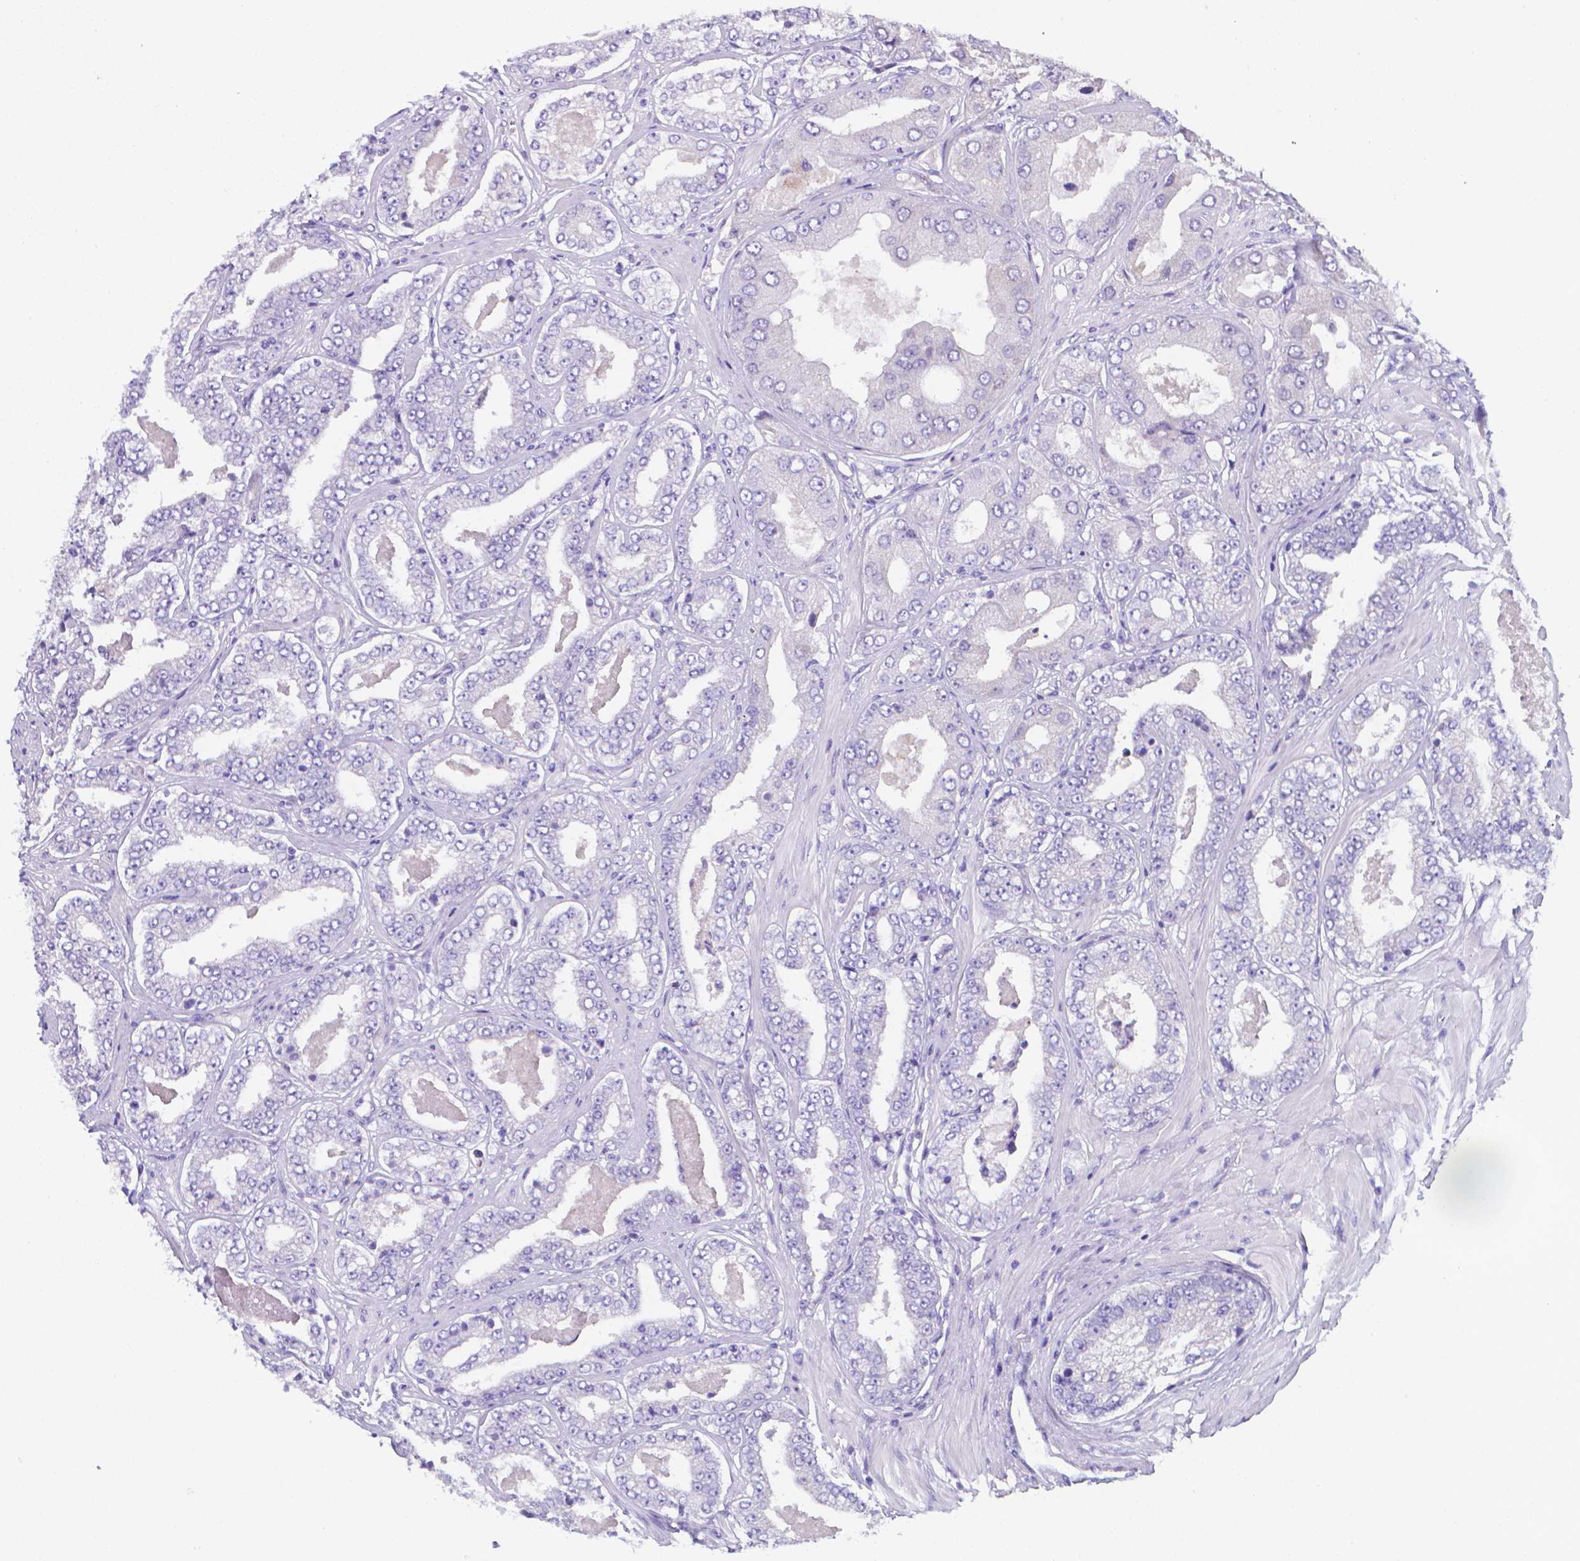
{"staining": {"intensity": "negative", "quantity": "none", "location": "none"}, "tissue": "prostate cancer", "cell_type": "Tumor cells", "image_type": "cancer", "snomed": [{"axis": "morphology", "description": "Adenocarcinoma, Low grade"}, {"axis": "topography", "description": "Prostate"}], "caption": "Tumor cells show no significant protein staining in prostate low-grade adenocarcinoma.", "gene": "LRRC73", "patient": {"sex": "male", "age": 60}}